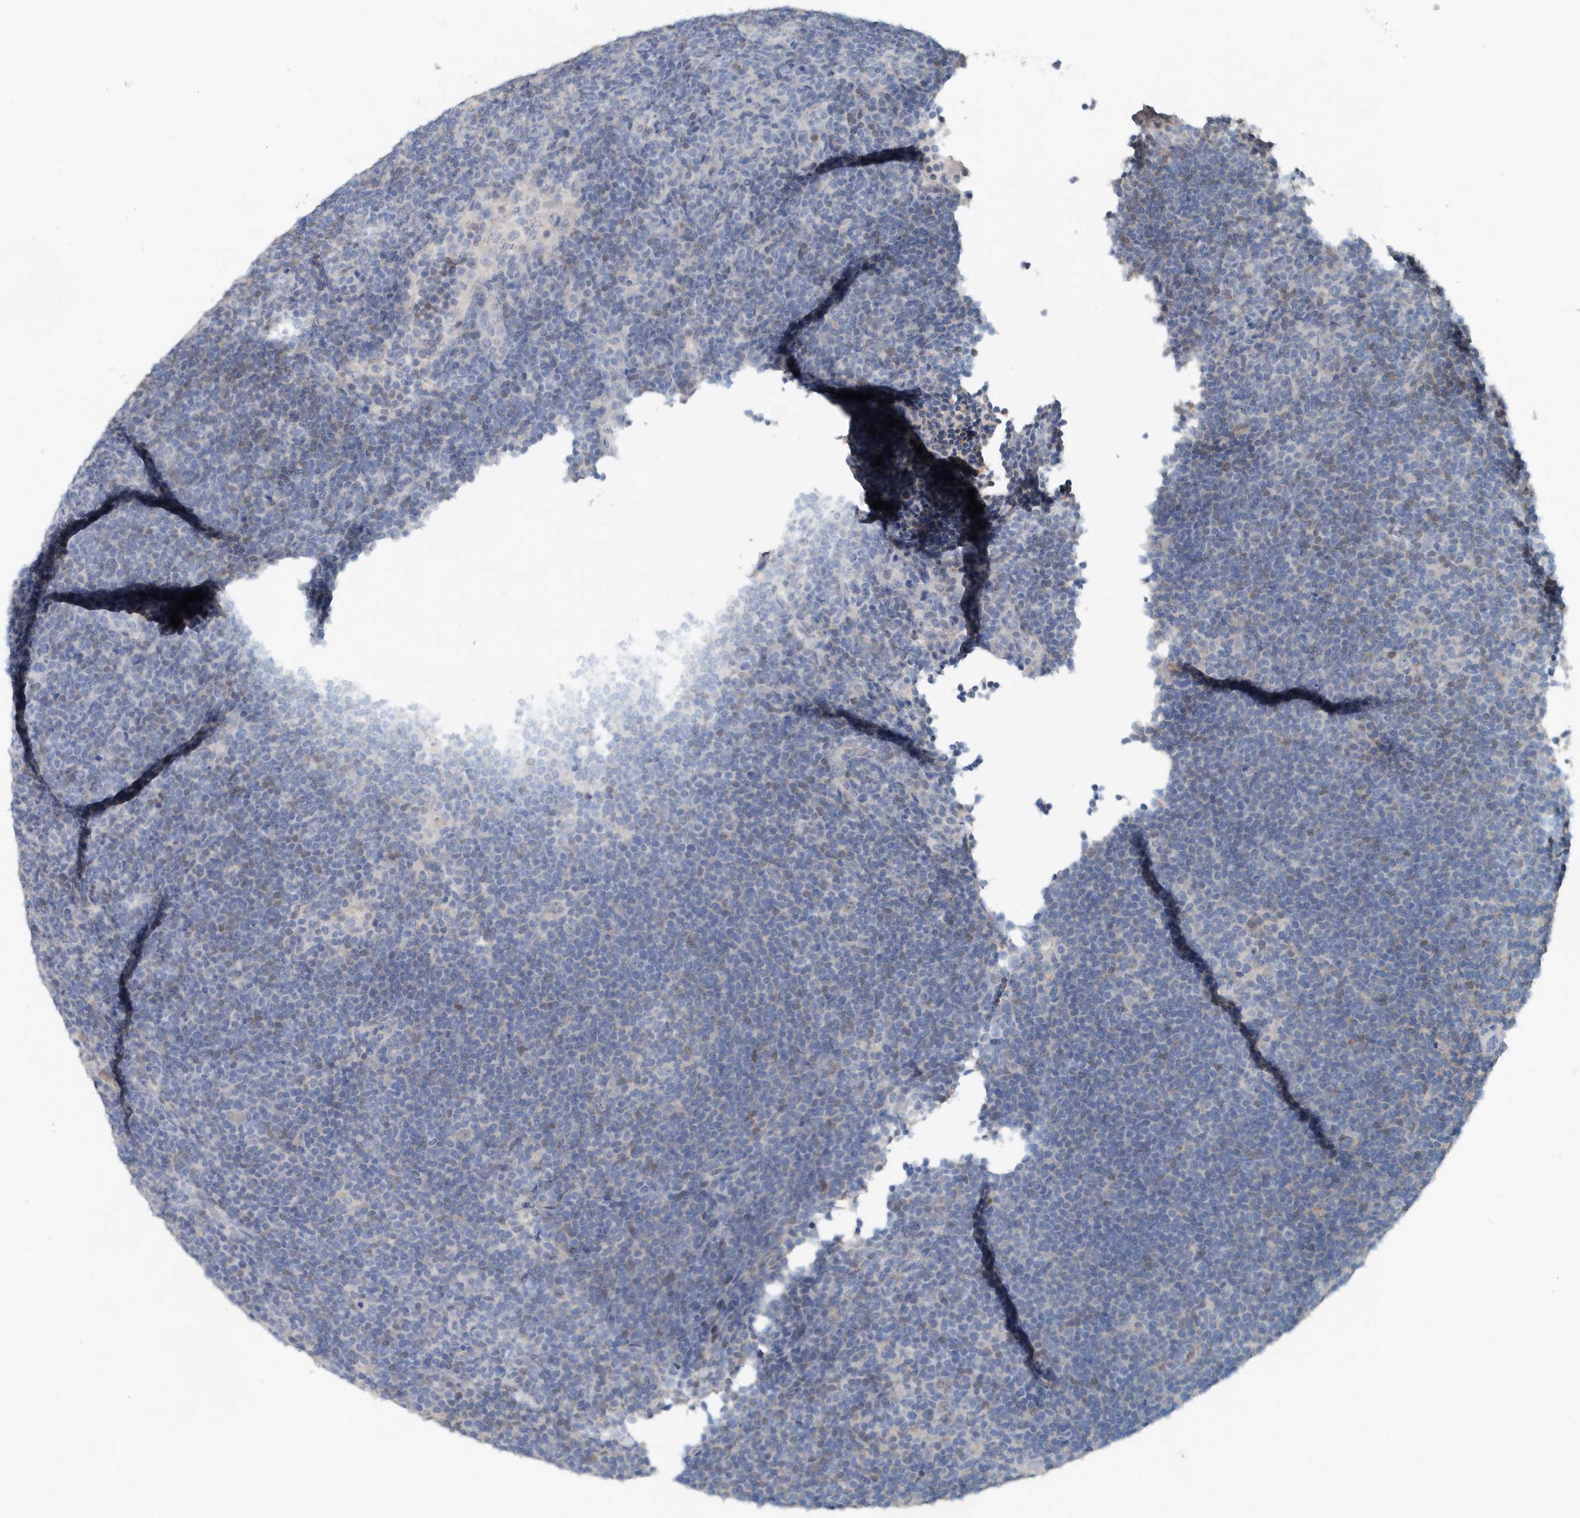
{"staining": {"intensity": "negative", "quantity": "none", "location": "none"}, "tissue": "lymphoma", "cell_type": "Tumor cells", "image_type": "cancer", "snomed": [{"axis": "morphology", "description": "Hodgkin's disease, NOS"}, {"axis": "topography", "description": "Lymph node"}], "caption": "The immunohistochemistry (IHC) photomicrograph has no significant expression in tumor cells of Hodgkin's disease tissue. Nuclei are stained in blue.", "gene": "PFN2", "patient": {"sex": "female", "age": 57}}